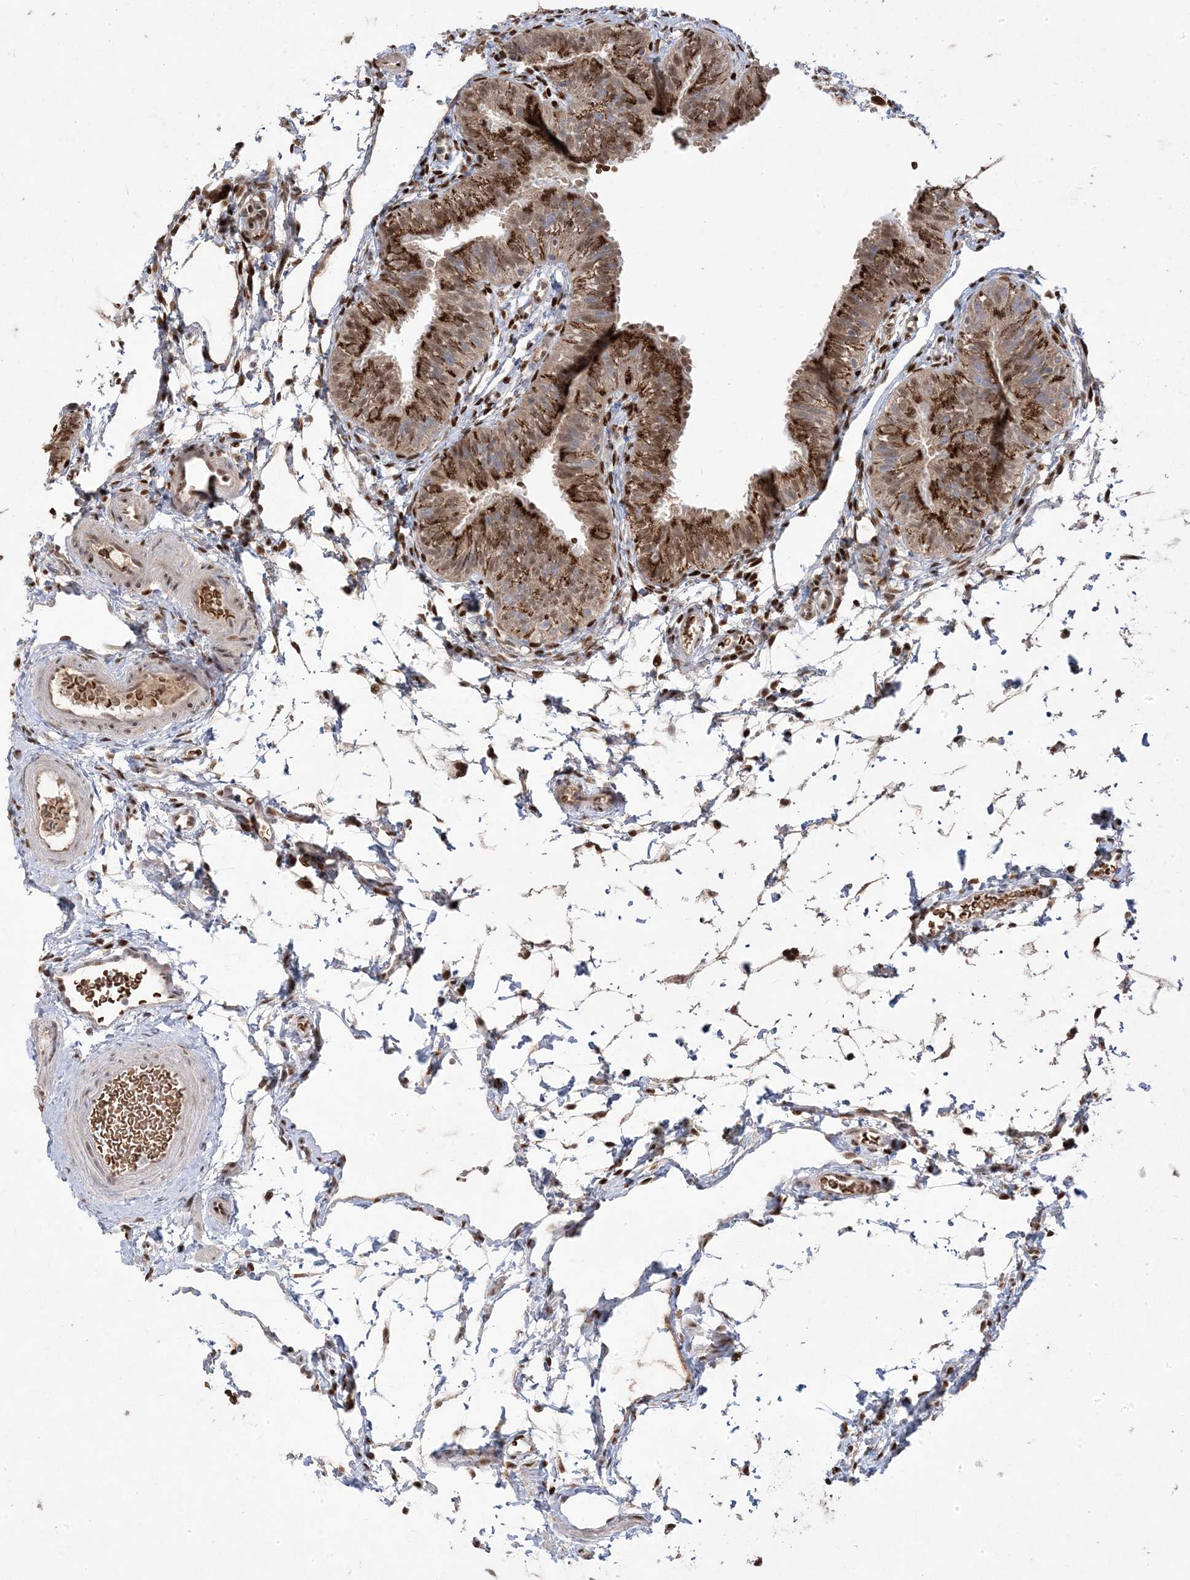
{"staining": {"intensity": "strong", "quantity": ">75%", "location": "cytoplasmic/membranous,nuclear"}, "tissue": "fallopian tube", "cell_type": "Glandular cells", "image_type": "normal", "snomed": [{"axis": "morphology", "description": "Normal tissue, NOS"}, {"axis": "topography", "description": "Fallopian tube"}], "caption": "Fallopian tube stained with immunohistochemistry demonstrates strong cytoplasmic/membranous,nuclear positivity in about >75% of glandular cells.", "gene": "PPOX", "patient": {"sex": "female", "age": 35}}